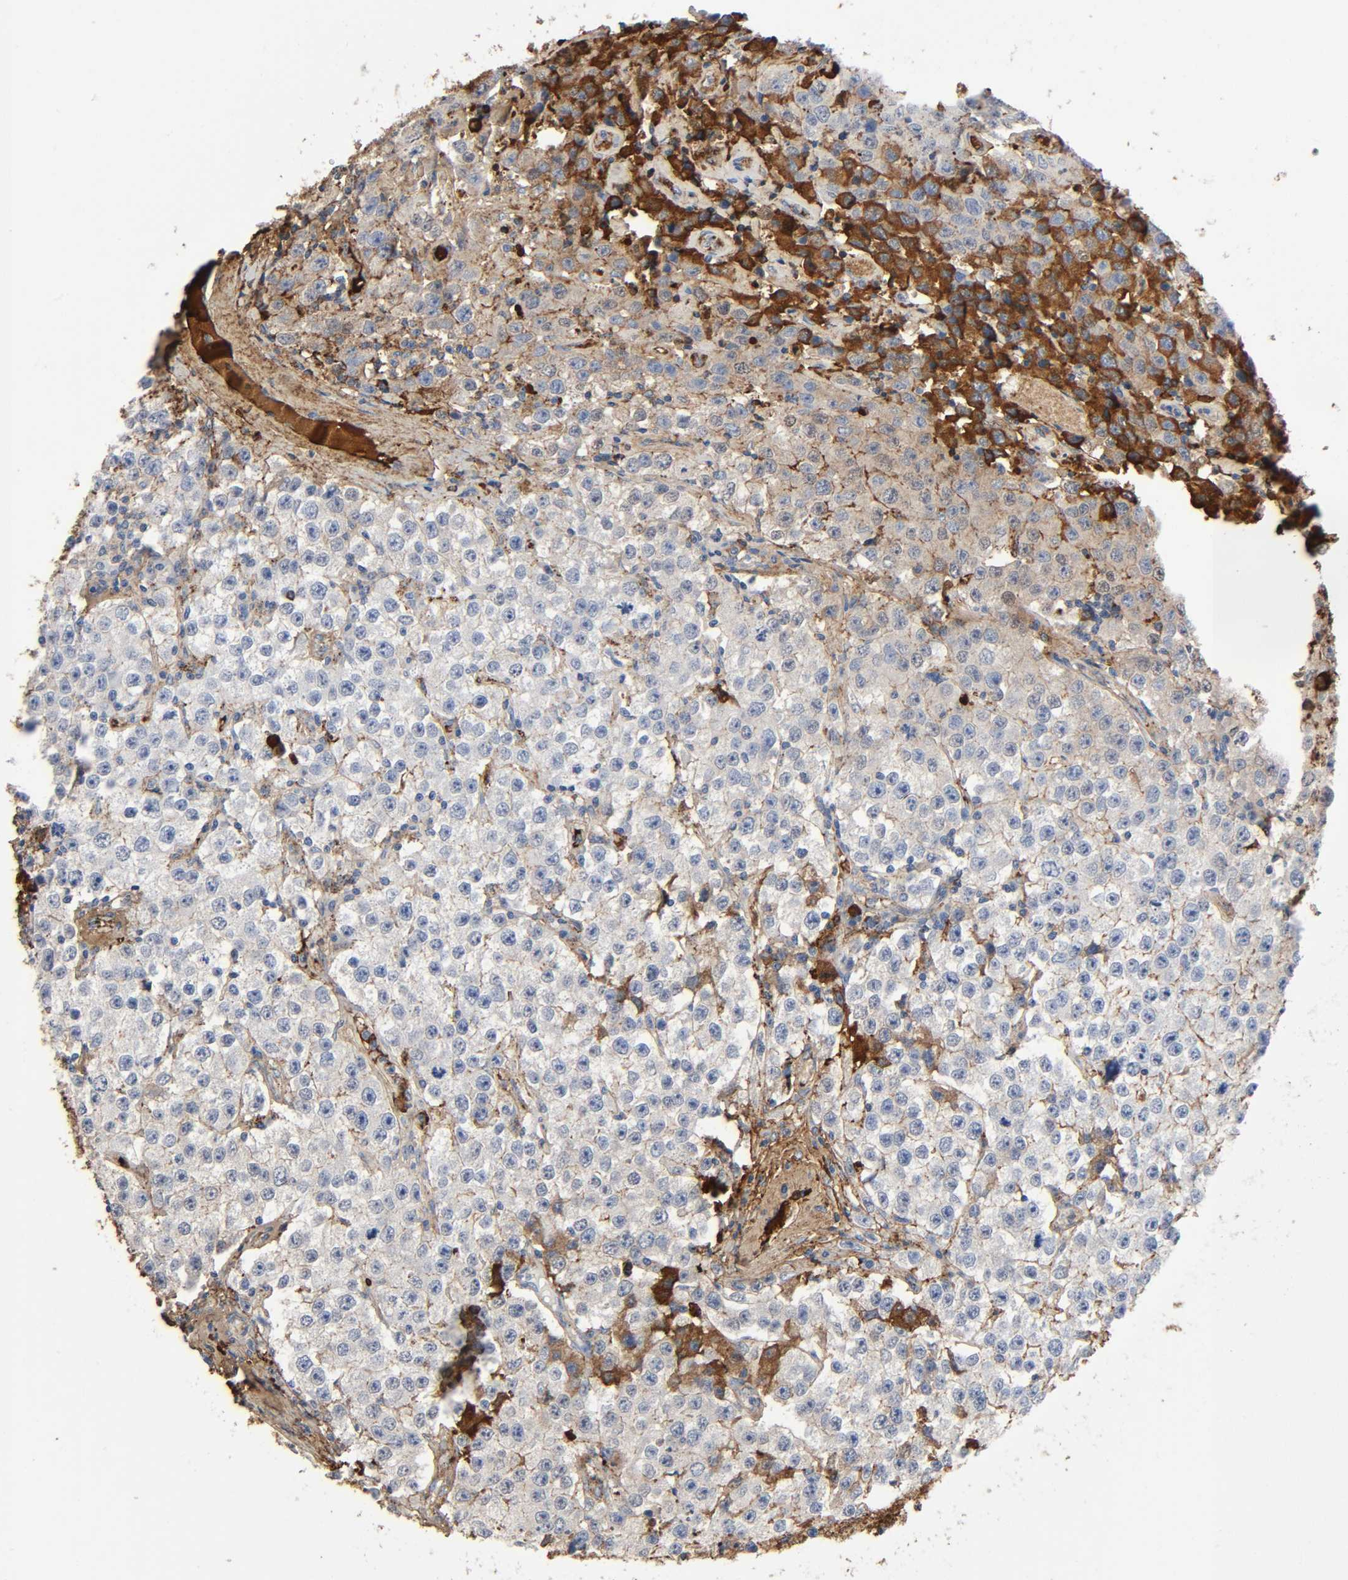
{"staining": {"intensity": "weak", "quantity": "<25%", "location": "cytoplasmic/membranous"}, "tissue": "testis cancer", "cell_type": "Tumor cells", "image_type": "cancer", "snomed": [{"axis": "morphology", "description": "Seminoma, NOS"}, {"axis": "topography", "description": "Testis"}], "caption": "A micrograph of human testis cancer (seminoma) is negative for staining in tumor cells.", "gene": "C3", "patient": {"sex": "male", "age": 52}}